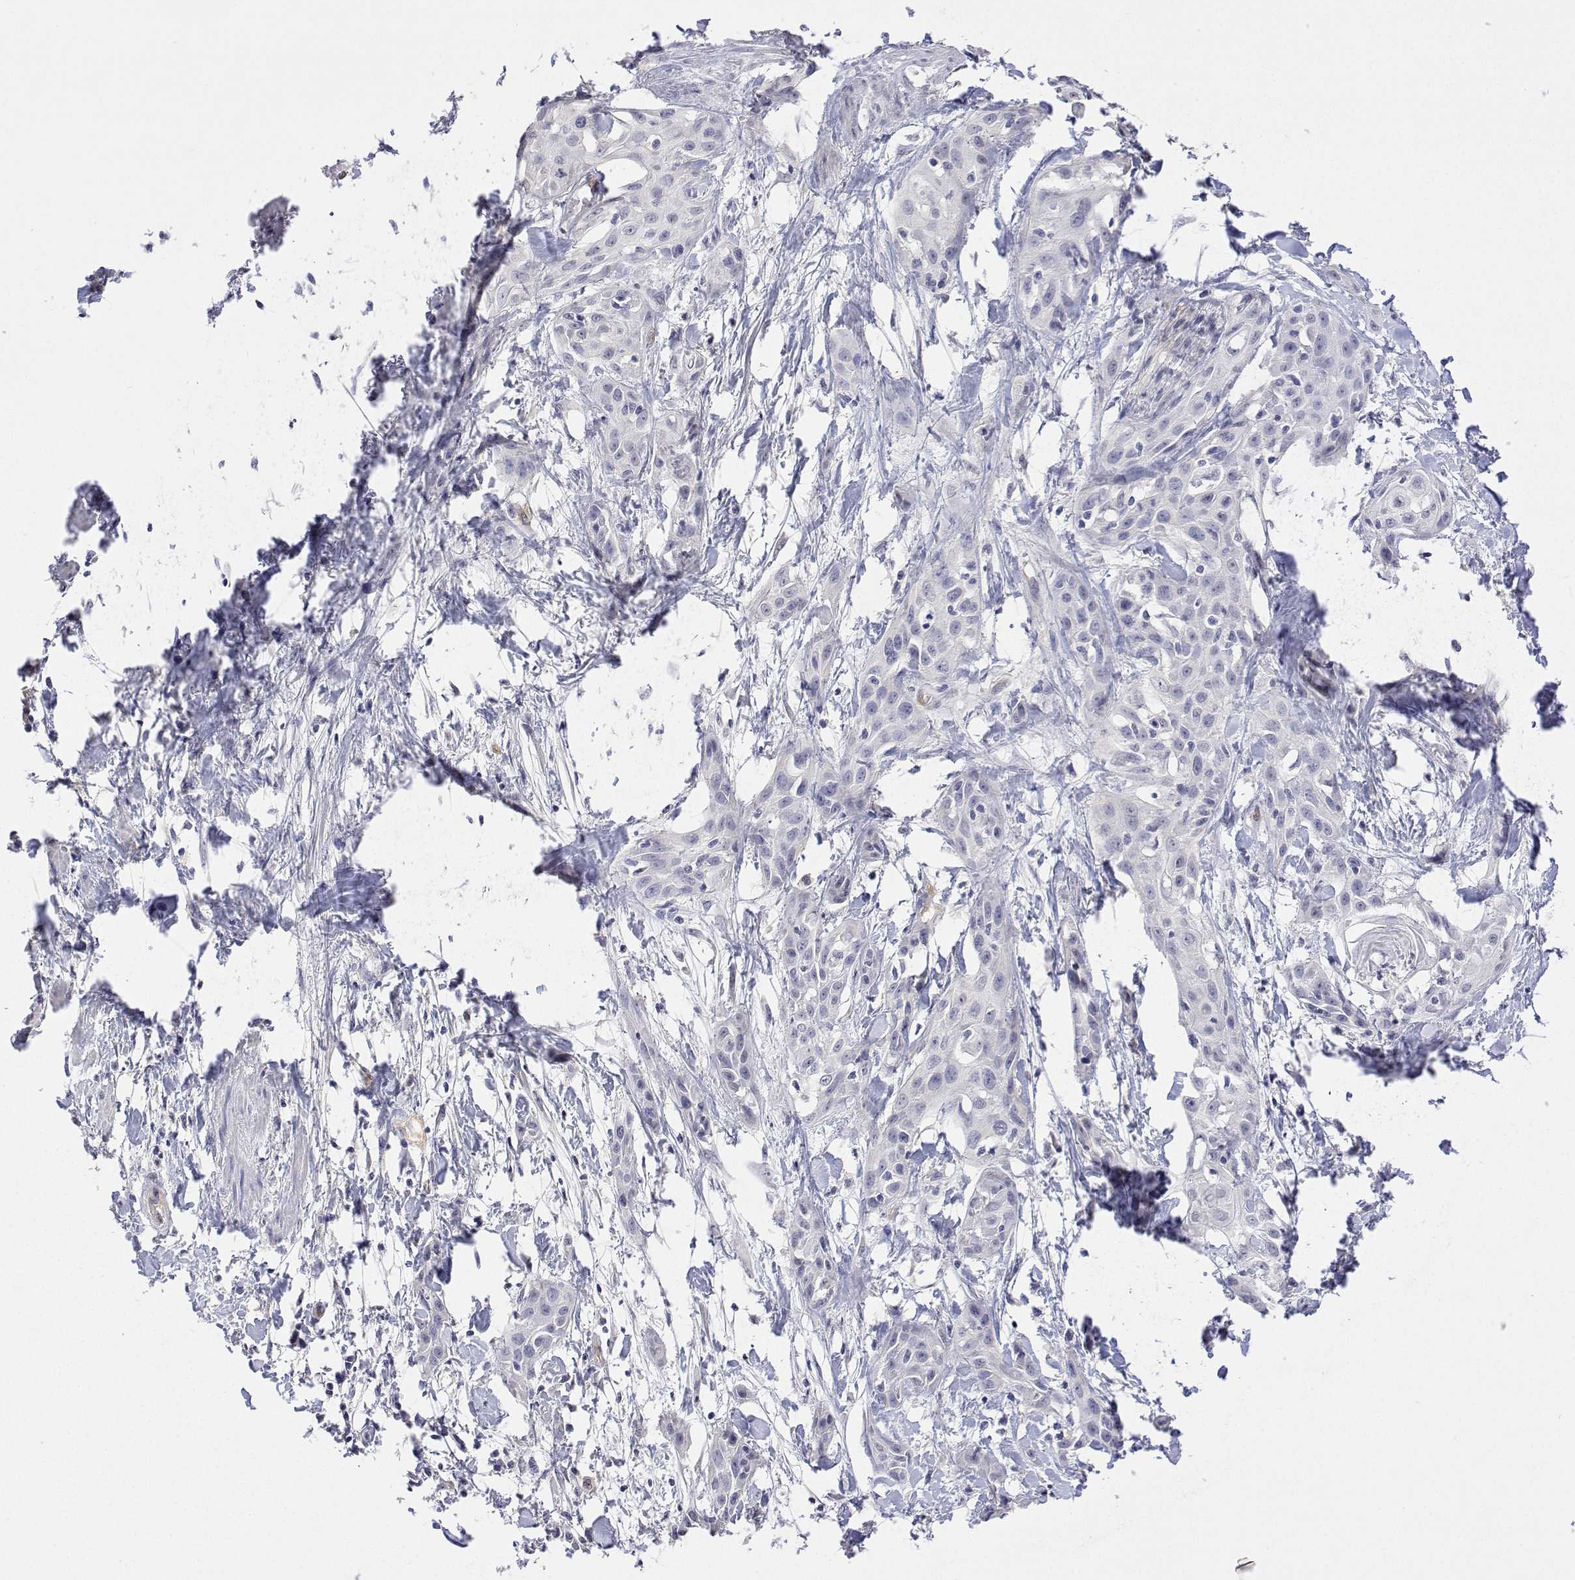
{"staining": {"intensity": "negative", "quantity": "none", "location": "none"}, "tissue": "skin cancer", "cell_type": "Tumor cells", "image_type": "cancer", "snomed": [{"axis": "morphology", "description": "Squamous cell carcinoma, NOS"}, {"axis": "topography", "description": "Skin"}, {"axis": "topography", "description": "Anal"}], "caption": "DAB (3,3'-diaminobenzidine) immunohistochemical staining of skin squamous cell carcinoma shows no significant staining in tumor cells.", "gene": "PLCB1", "patient": {"sex": "male", "age": 64}}